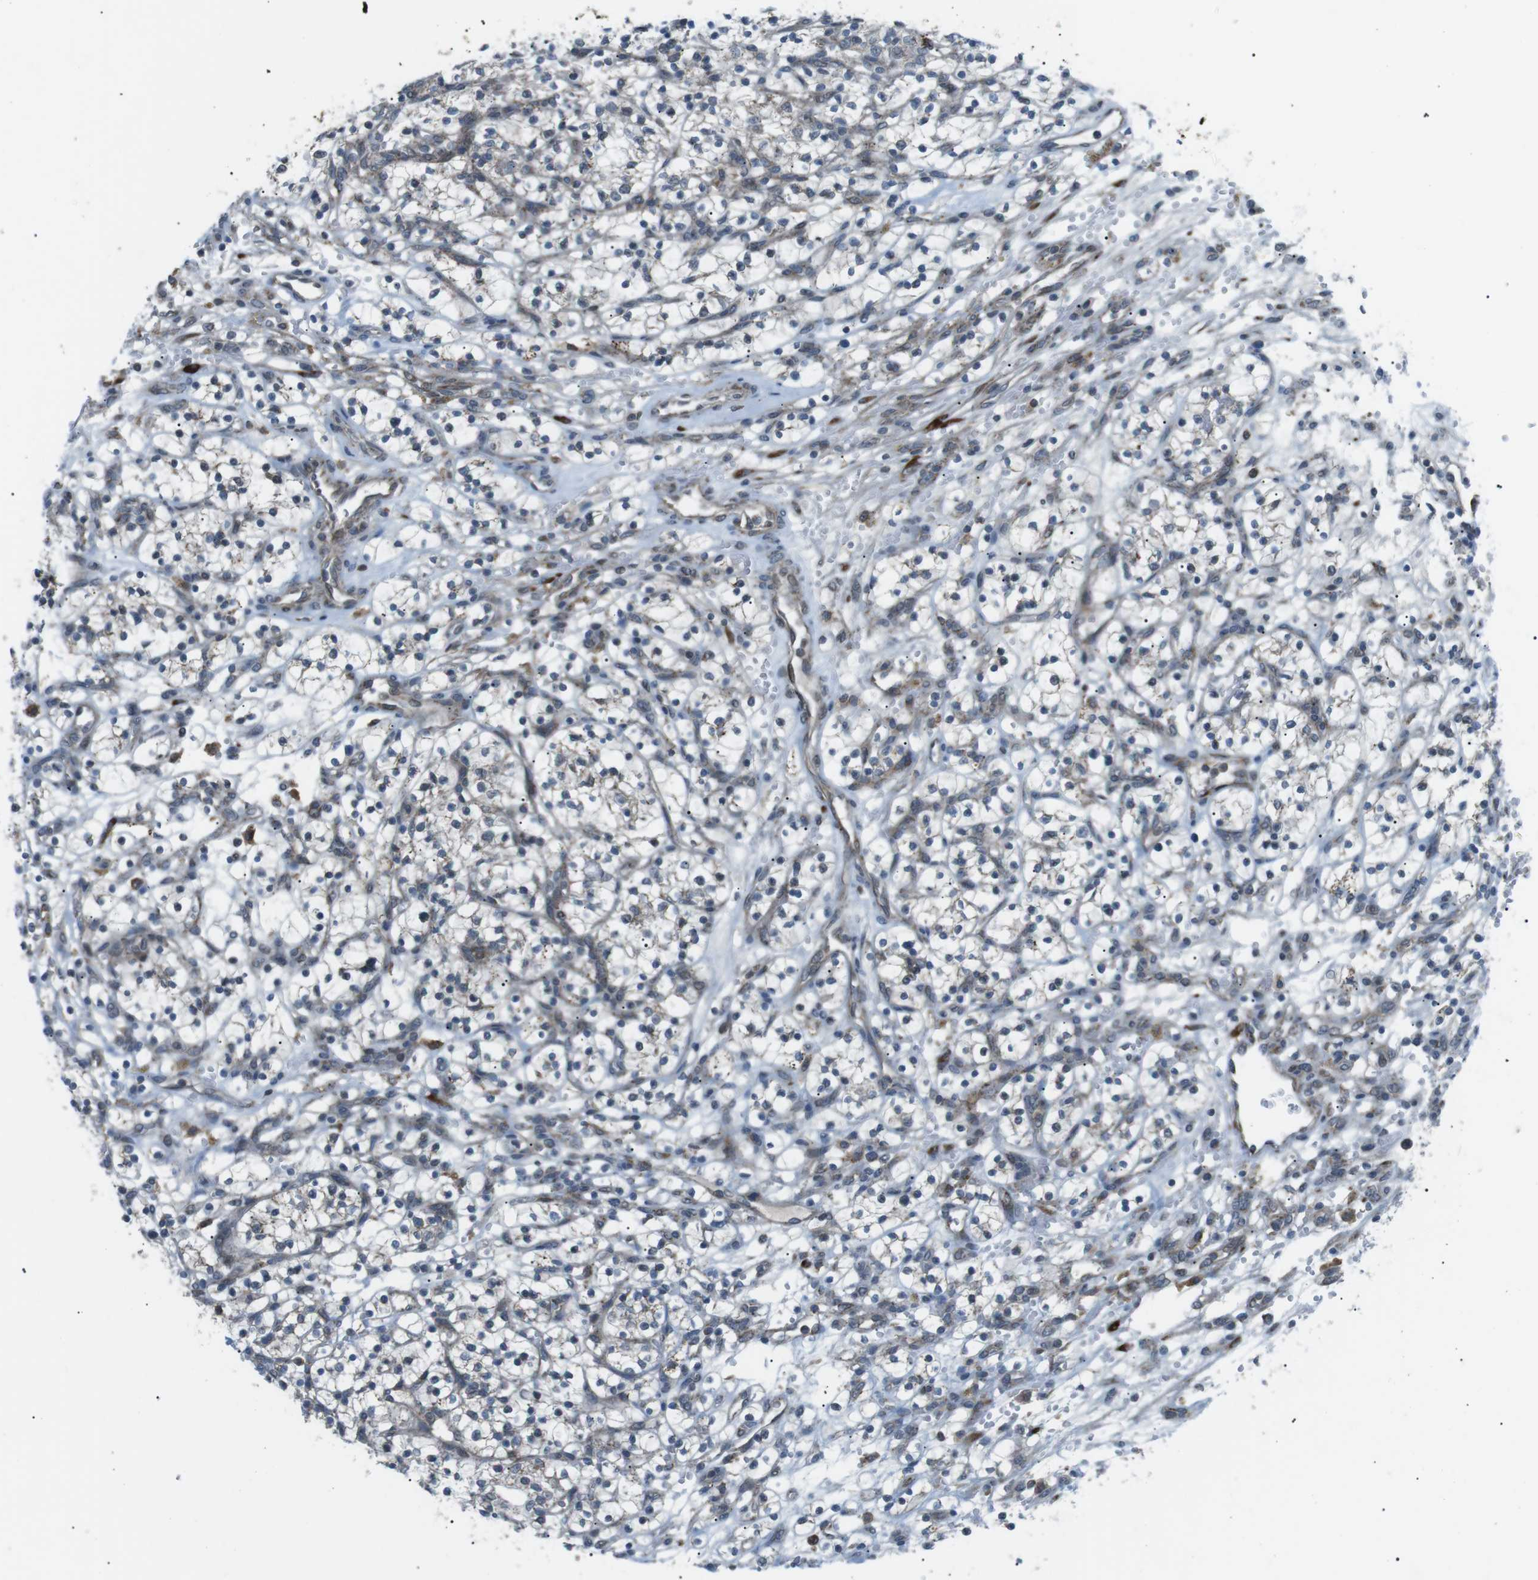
{"staining": {"intensity": "negative", "quantity": "none", "location": "none"}, "tissue": "renal cancer", "cell_type": "Tumor cells", "image_type": "cancer", "snomed": [{"axis": "morphology", "description": "Adenocarcinoma, NOS"}, {"axis": "topography", "description": "Kidney"}], "caption": "High power microscopy image of an IHC micrograph of renal cancer (adenocarcinoma), revealing no significant positivity in tumor cells.", "gene": "ARID5B", "patient": {"sex": "female", "age": 57}}